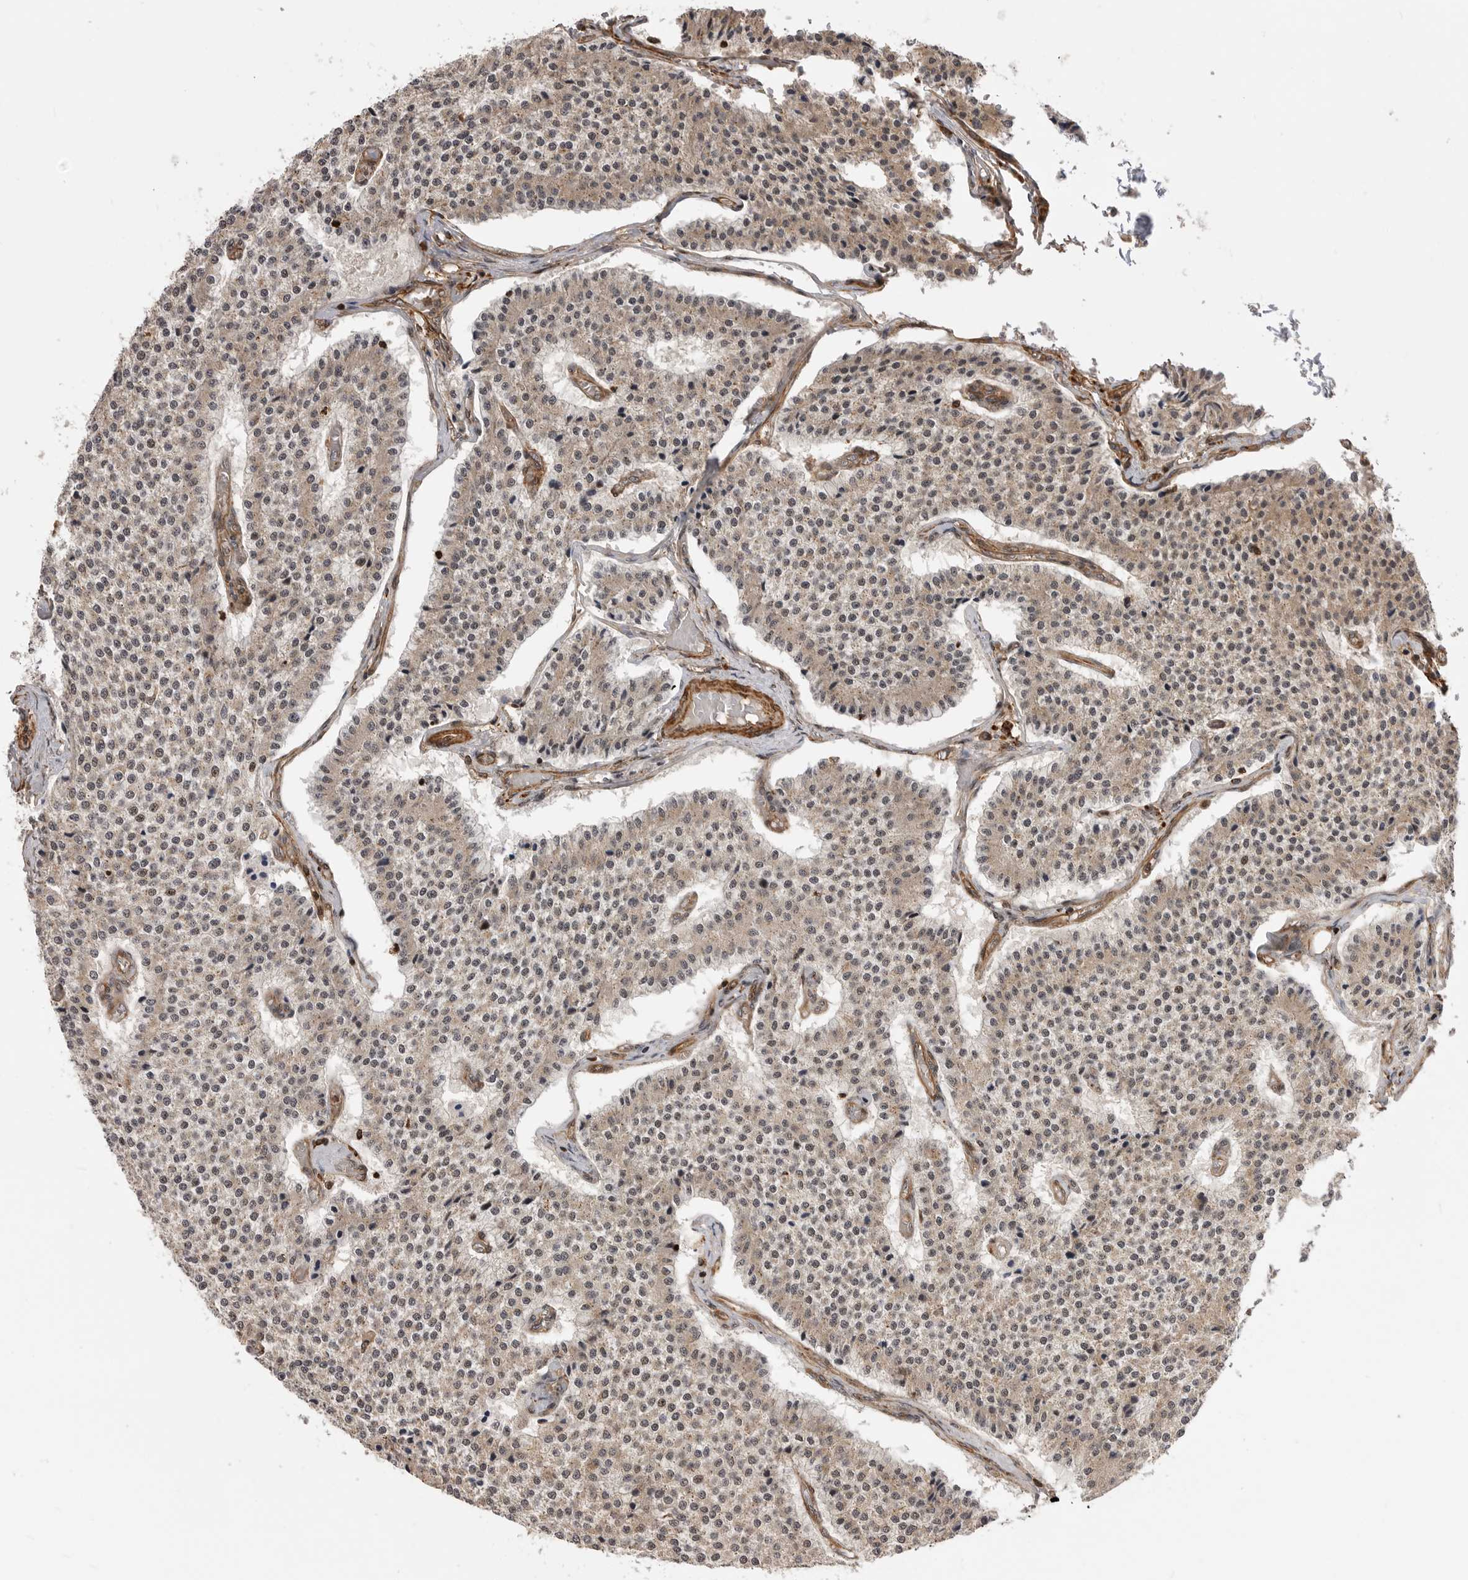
{"staining": {"intensity": "weak", "quantity": "25%-75%", "location": "cytoplasmic/membranous"}, "tissue": "carcinoid", "cell_type": "Tumor cells", "image_type": "cancer", "snomed": [{"axis": "morphology", "description": "Carcinoid, malignant, NOS"}, {"axis": "topography", "description": "Colon"}], "caption": "Protein expression analysis of human carcinoid (malignant) reveals weak cytoplasmic/membranous expression in about 25%-75% of tumor cells.", "gene": "TRIM56", "patient": {"sex": "female", "age": 52}}